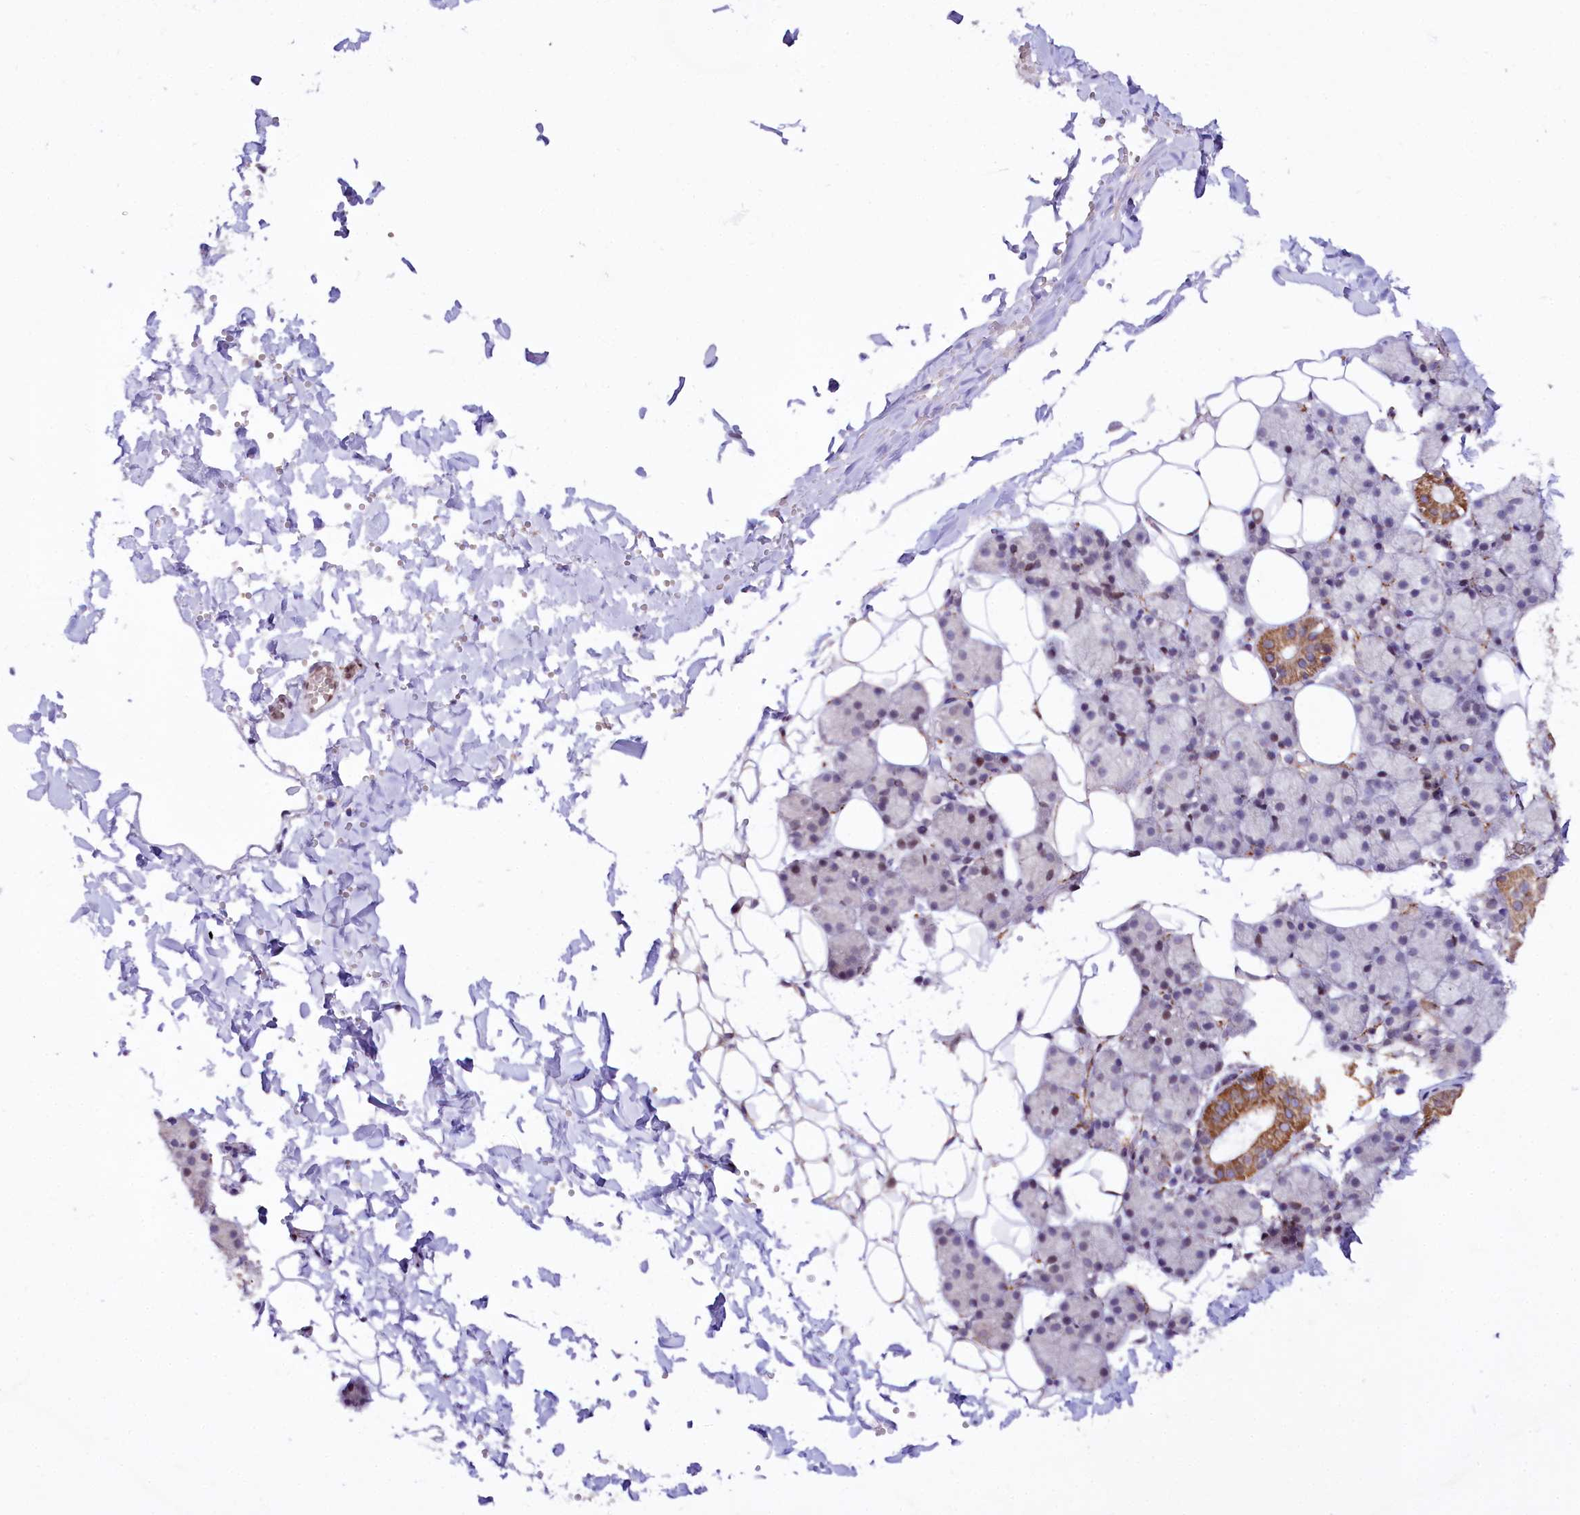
{"staining": {"intensity": "moderate", "quantity": "<25%", "location": "cytoplasmic/membranous,nuclear"}, "tissue": "salivary gland", "cell_type": "Glandular cells", "image_type": "normal", "snomed": [{"axis": "morphology", "description": "Normal tissue, NOS"}, {"axis": "topography", "description": "Salivary gland"}], "caption": "A high-resolution histopathology image shows immunohistochemistry staining of benign salivary gland, which shows moderate cytoplasmic/membranous,nuclear expression in approximately <25% of glandular cells. (DAB (3,3'-diaminobenzidine) IHC with brightfield microscopy, high magnification).", "gene": "ZNF226", "patient": {"sex": "female", "age": 33}}